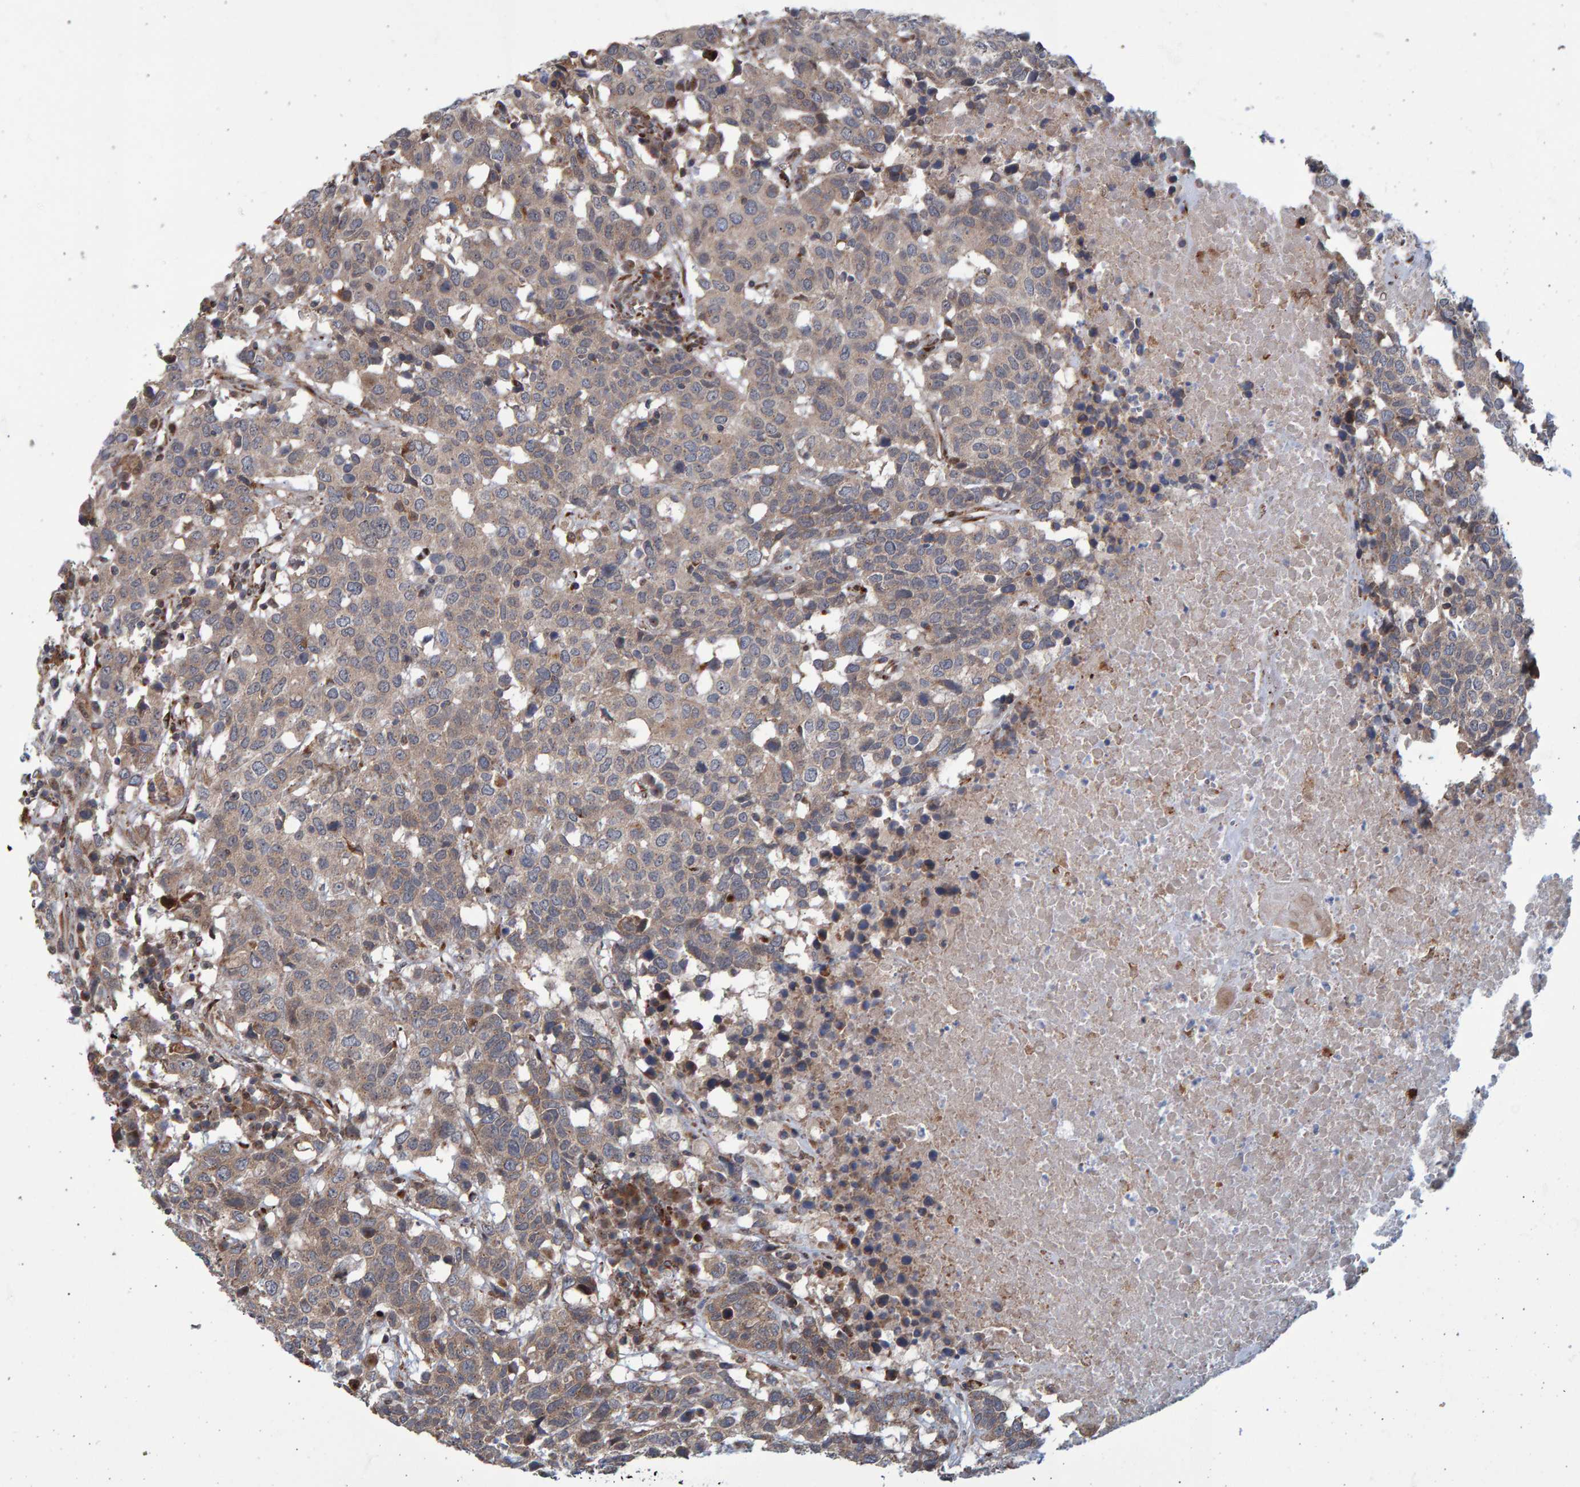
{"staining": {"intensity": "weak", "quantity": "<25%", "location": "cytoplasmic/membranous"}, "tissue": "head and neck cancer", "cell_type": "Tumor cells", "image_type": "cancer", "snomed": [{"axis": "morphology", "description": "Squamous cell carcinoma, NOS"}, {"axis": "topography", "description": "Head-Neck"}], "caption": "Human squamous cell carcinoma (head and neck) stained for a protein using immunohistochemistry exhibits no positivity in tumor cells.", "gene": "LRBA", "patient": {"sex": "male", "age": 66}}